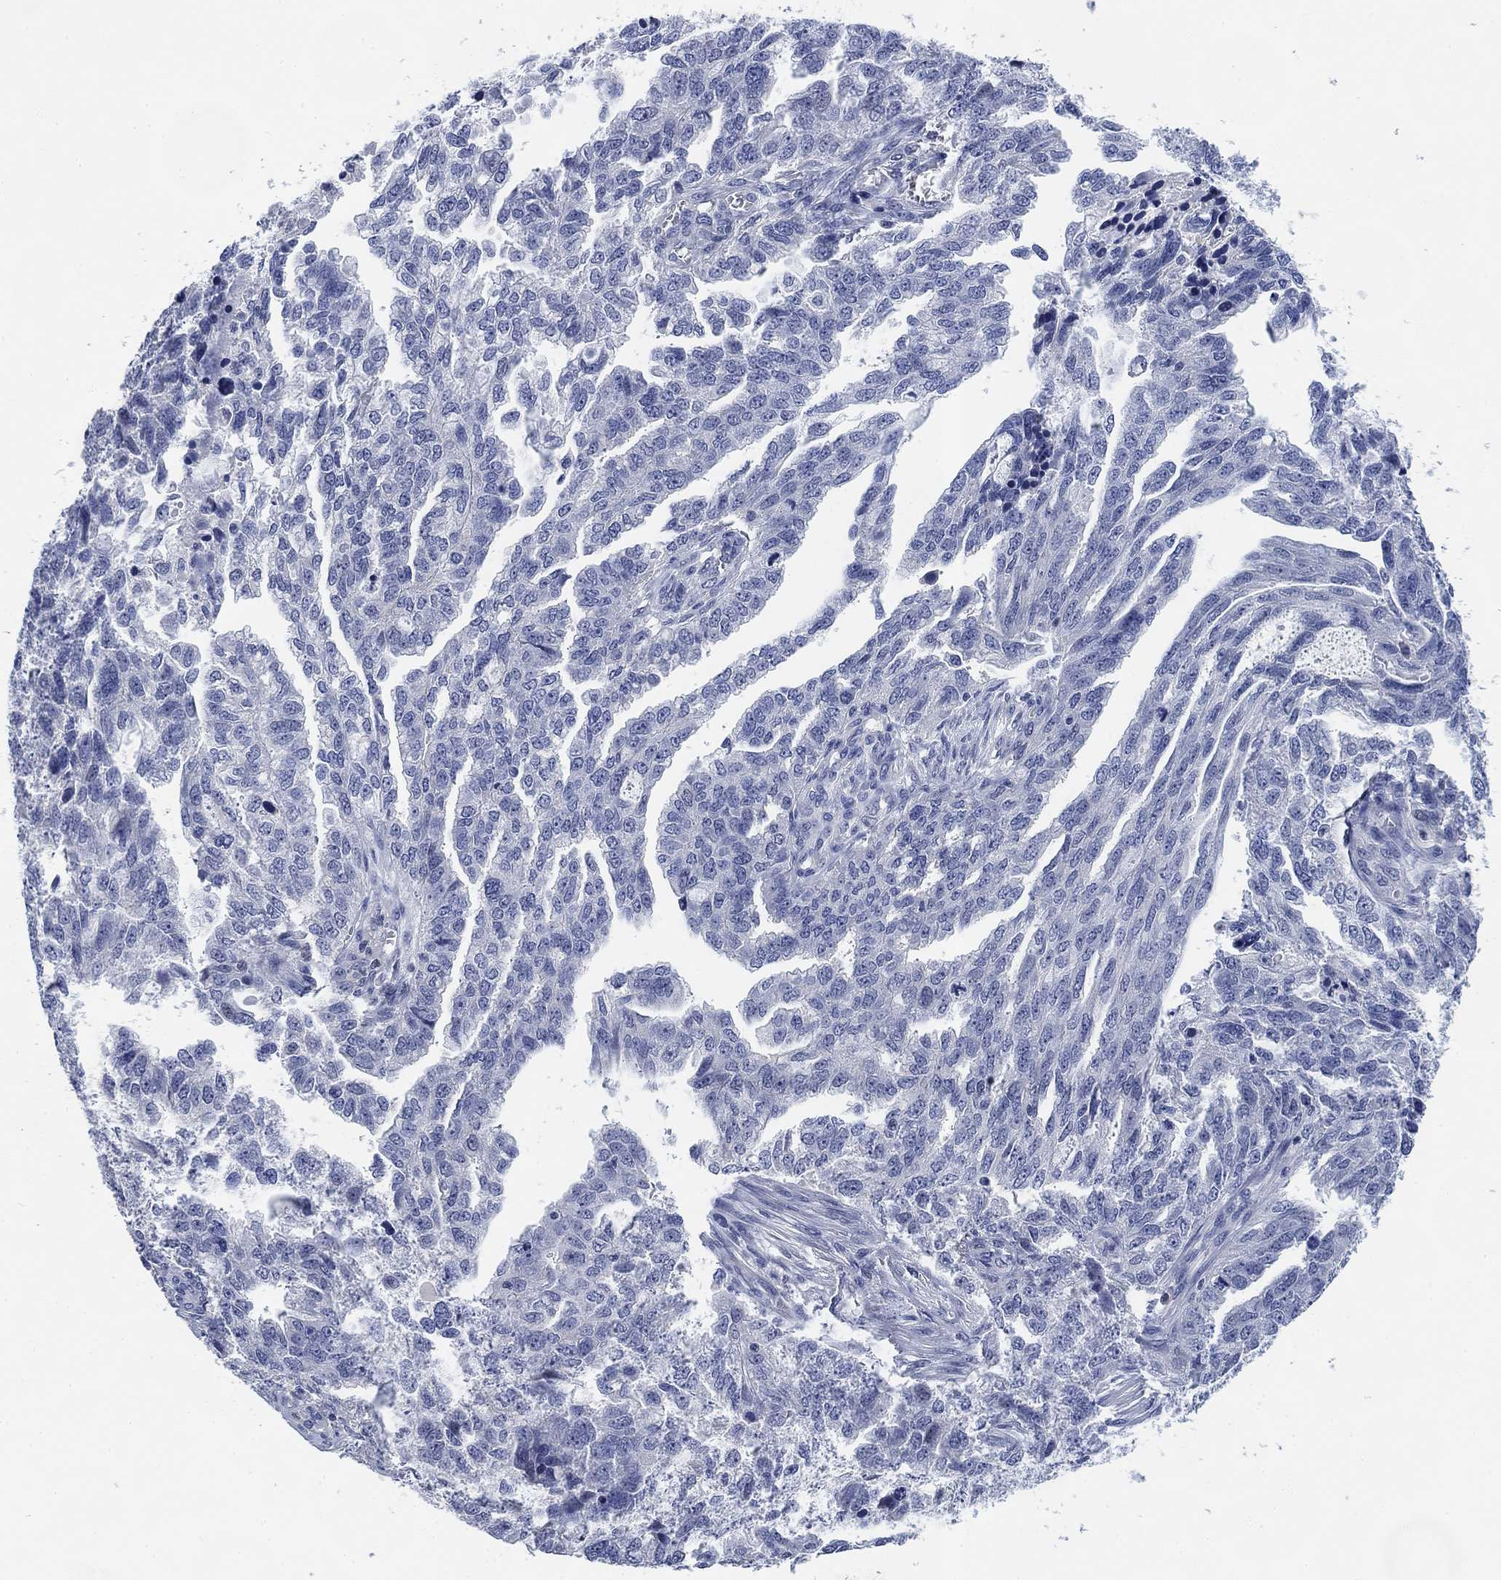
{"staining": {"intensity": "negative", "quantity": "none", "location": "none"}, "tissue": "ovarian cancer", "cell_type": "Tumor cells", "image_type": "cancer", "snomed": [{"axis": "morphology", "description": "Cystadenocarcinoma, serous, NOS"}, {"axis": "topography", "description": "Ovary"}], "caption": "Immunohistochemistry (IHC) of human ovarian serous cystadenocarcinoma reveals no staining in tumor cells. (DAB immunohistochemistry (IHC) with hematoxylin counter stain).", "gene": "DAZL", "patient": {"sex": "female", "age": 51}}